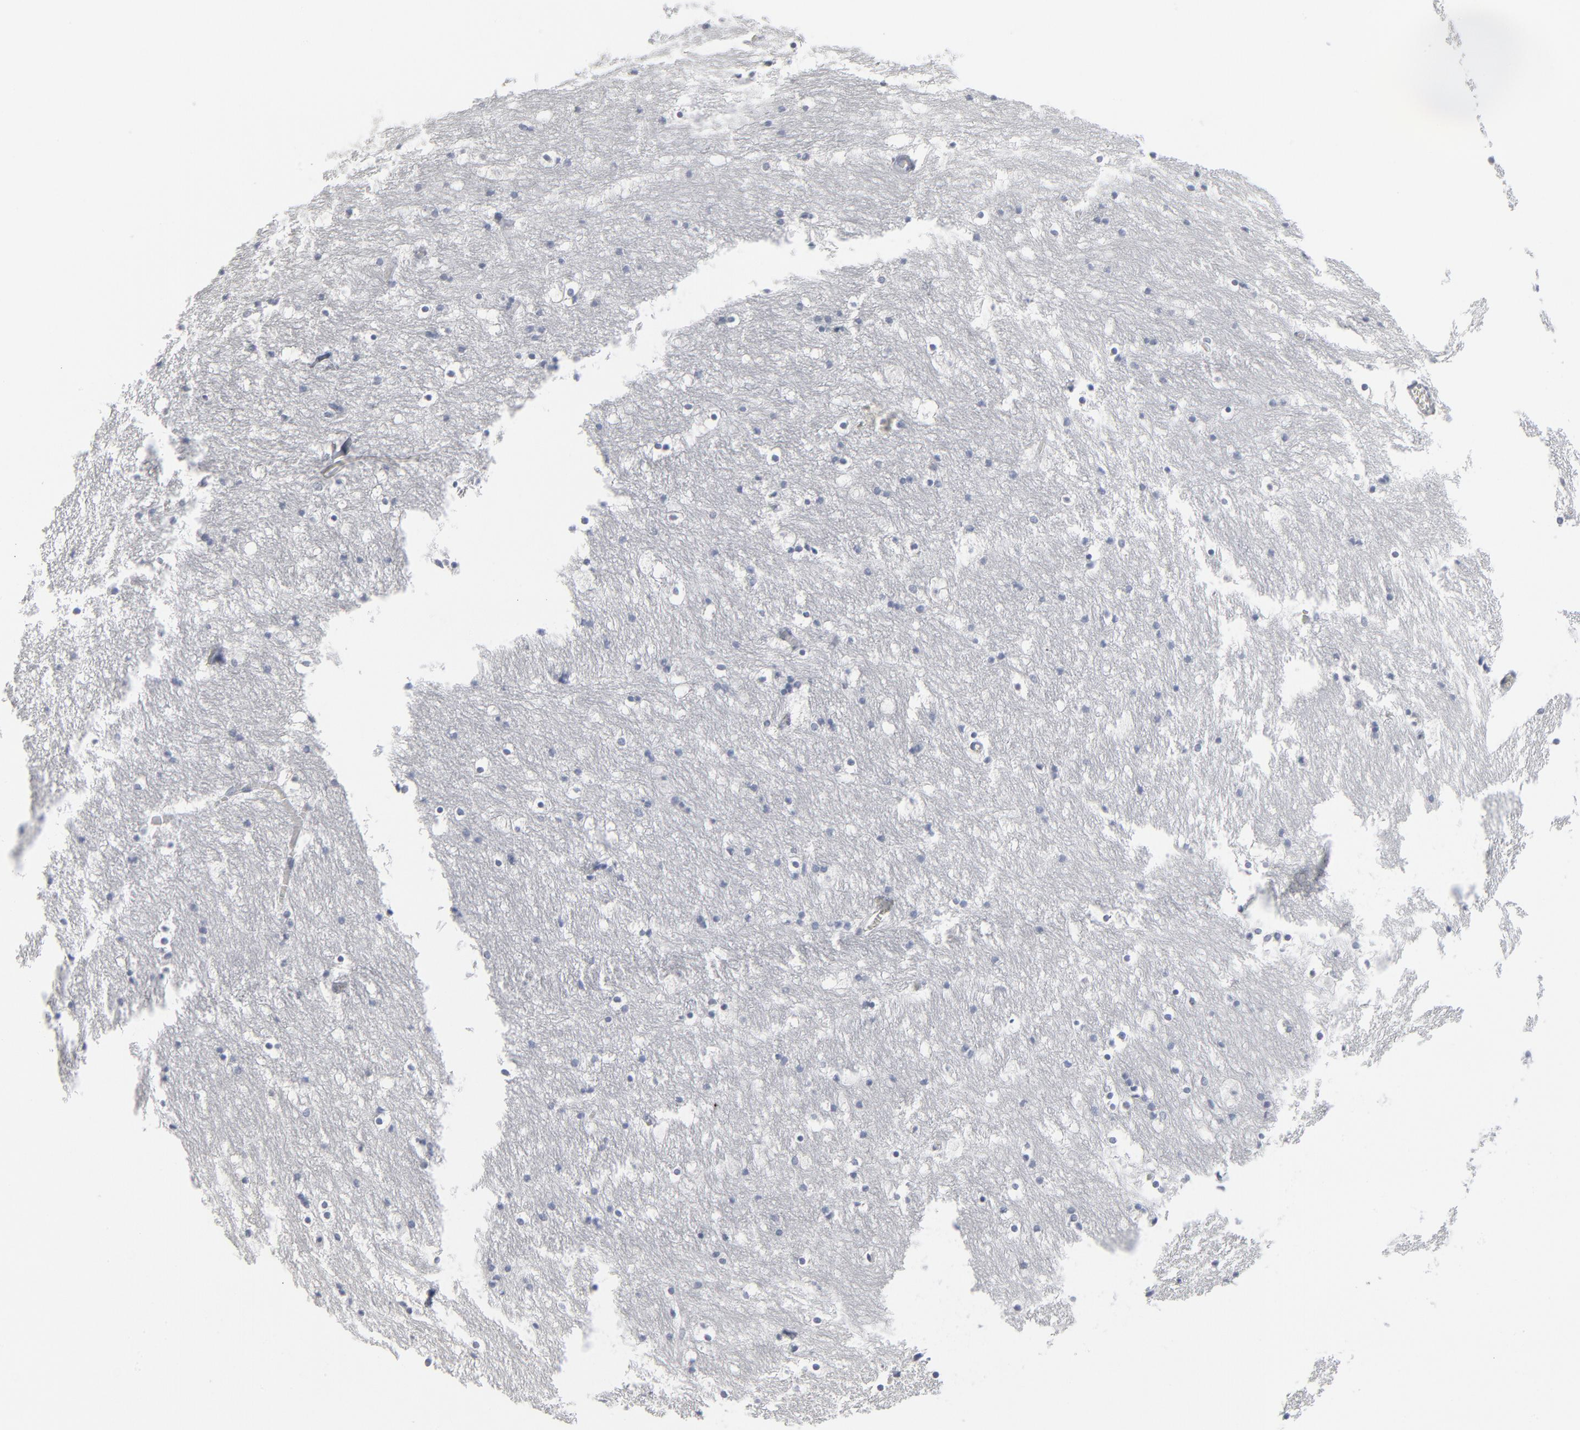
{"staining": {"intensity": "negative", "quantity": "none", "location": "none"}, "tissue": "caudate", "cell_type": "Glial cells", "image_type": "normal", "snomed": [{"axis": "morphology", "description": "Normal tissue, NOS"}, {"axis": "topography", "description": "Lateral ventricle wall"}], "caption": "Benign caudate was stained to show a protein in brown. There is no significant staining in glial cells. (Immunohistochemistry, brightfield microscopy, high magnification).", "gene": "PAGE1", "patient": {"sex": "male", "age": 45}}